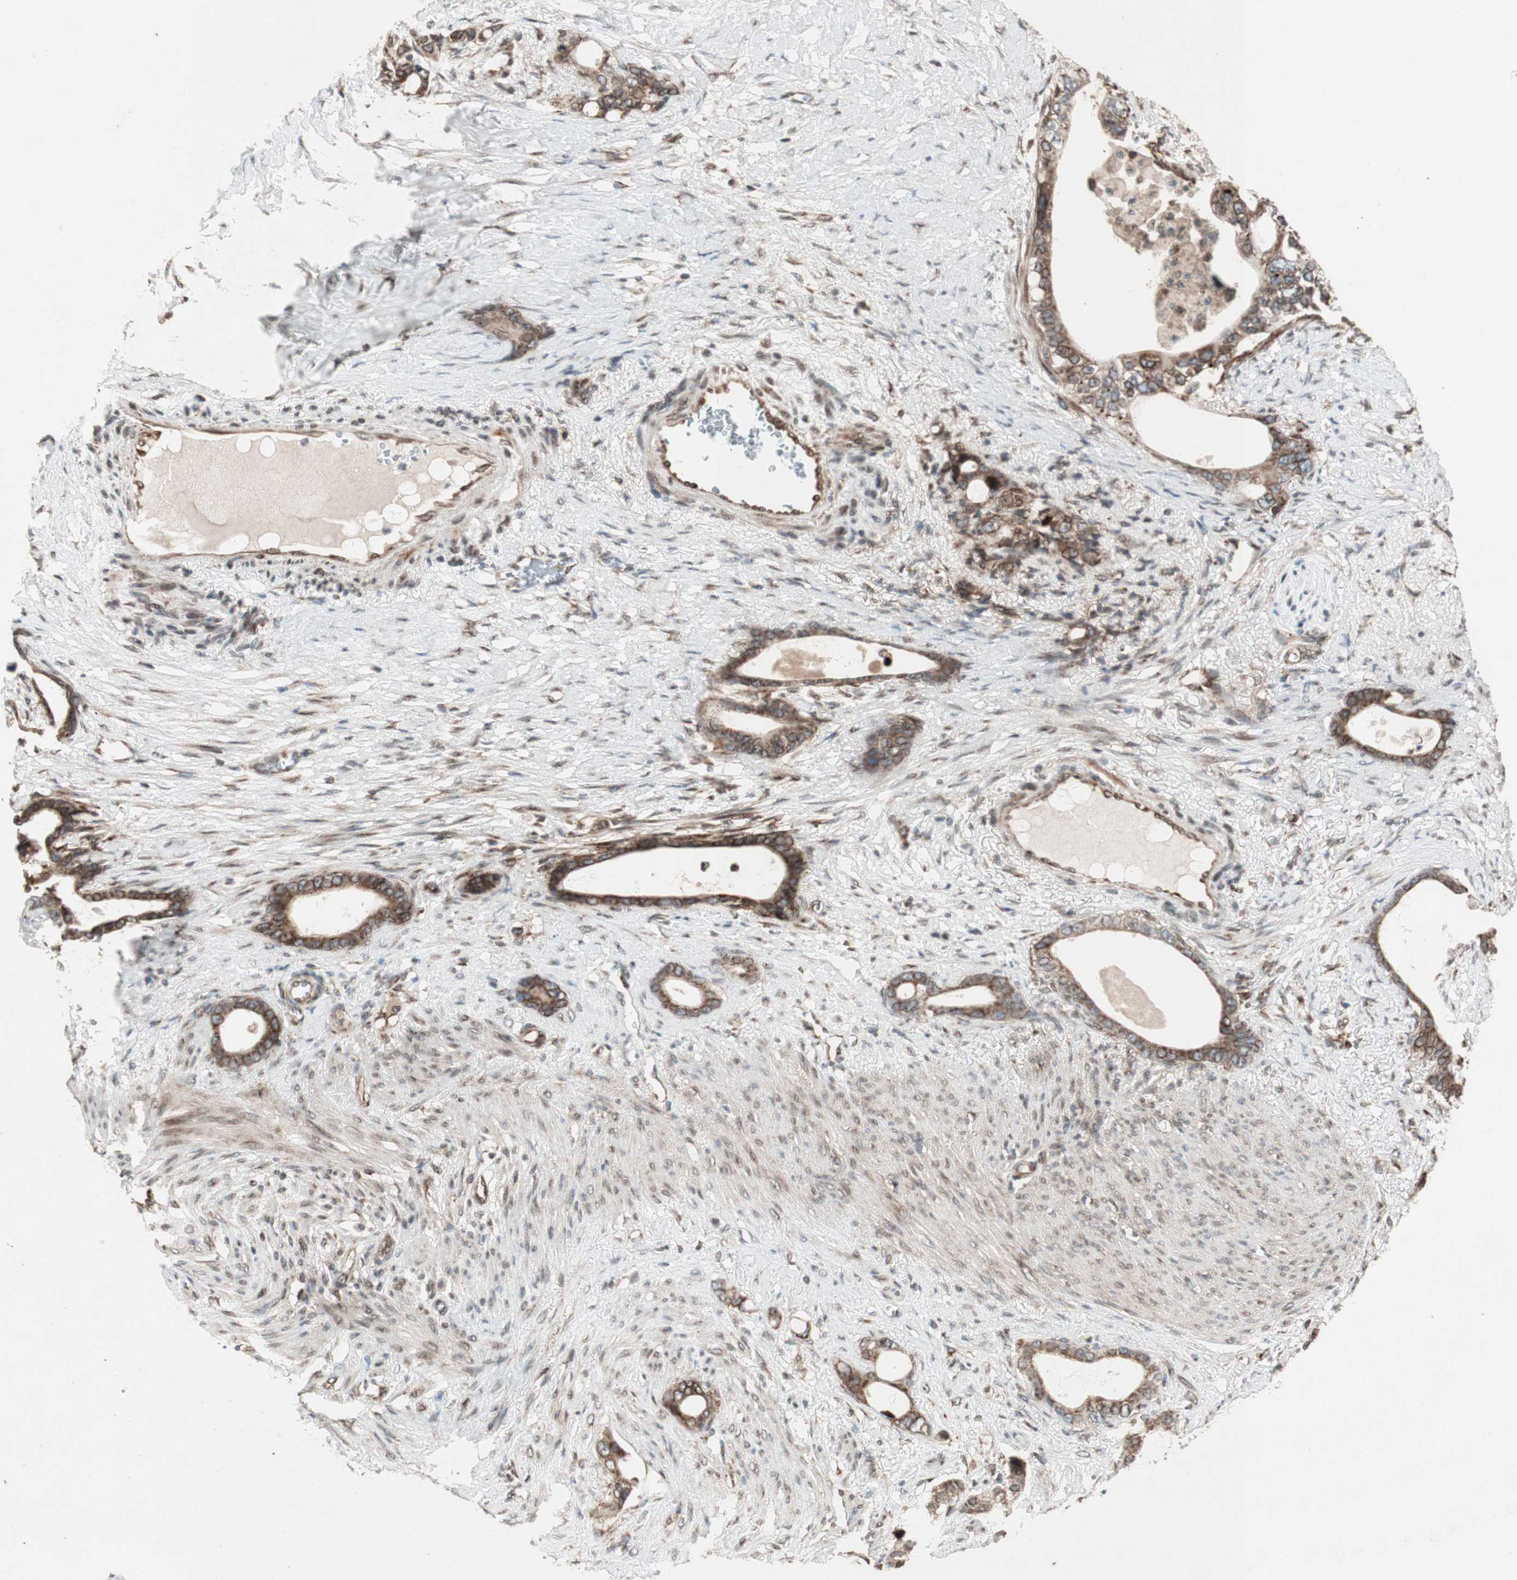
{"staining": {"intensity": "moderate", "quantity": ">75%", "location": "cytoplasmic/membranous,nuclear"}, "tissue": "stomach cancer", "cell_type": "Tumor cells", "image_type": "cancer", "snomed": [{"axis": "morphology", "description": "Adenocarcinoma, NOS"}, {"axis": "topography", "description": "Stomach"}], "caption": "Immunohistochemical staining of human stomach cancer shows moderate cytoplasmic/membranous and nuclear protein staining in about >75% of tumor cells.", "gene": "NUP62", "patient": {"sex": "female", "age": 75}}